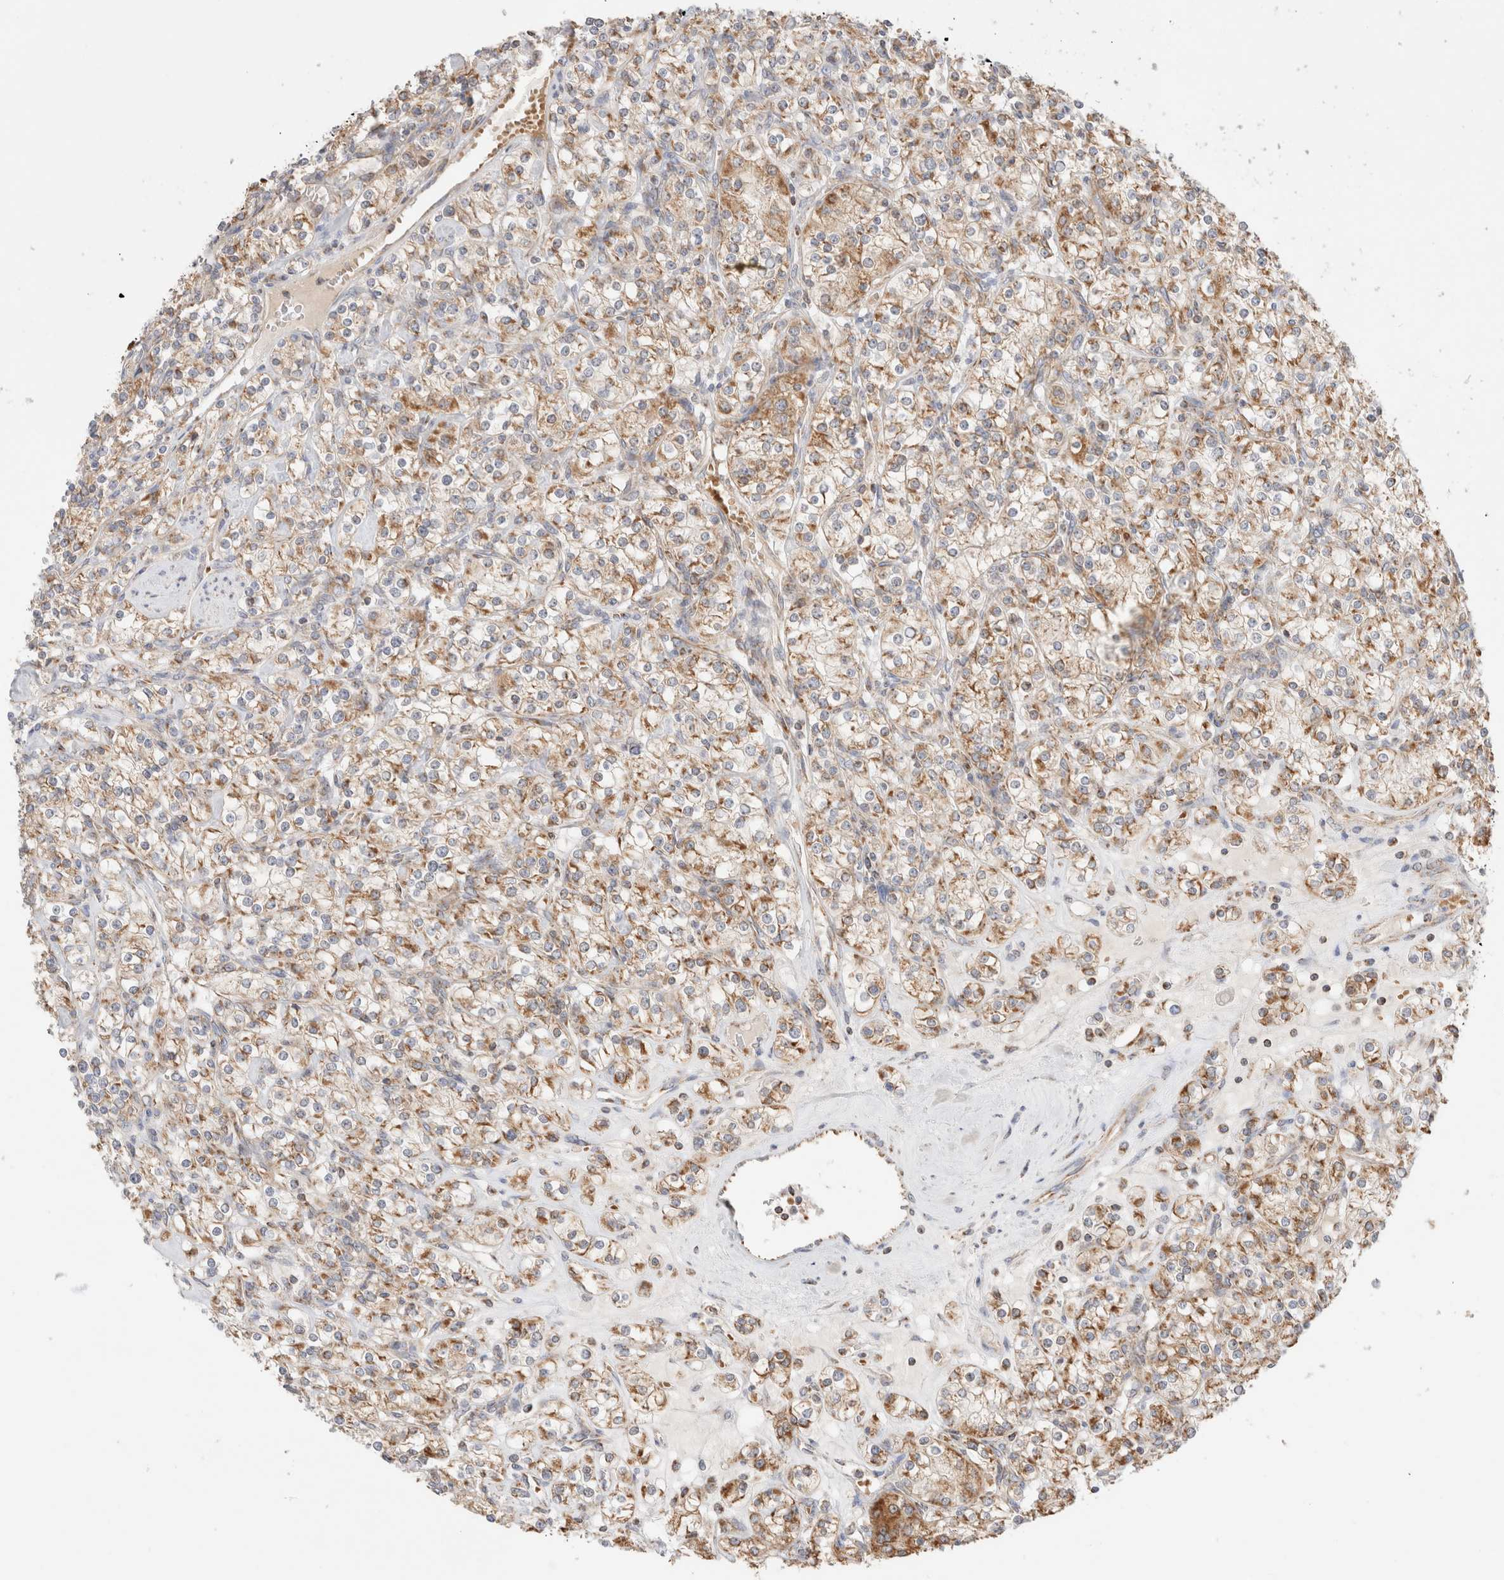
{"staining": {"intensity": "moderate", "quantity": ">75%", "location": "cytoplasmic/membranous"}, "tissue": "renal cancer", "cell_type": "Tumor cells", "image_type": "cancer", "snomed": [{"axis": "morphology", "description": "Adenocarcinoma, NOS"}, {"axis": "topography", "description": "Kidney"}], "caption": "Immunohistochemical staining of renal cancer (adenocarcinoma) demonstrates medium levels of moderate cytoplasmic/membranous protein positivity in about >75% of tumor cells.", "gene": "TMPPE", "patient": {"sex": "male", "age": 77}}